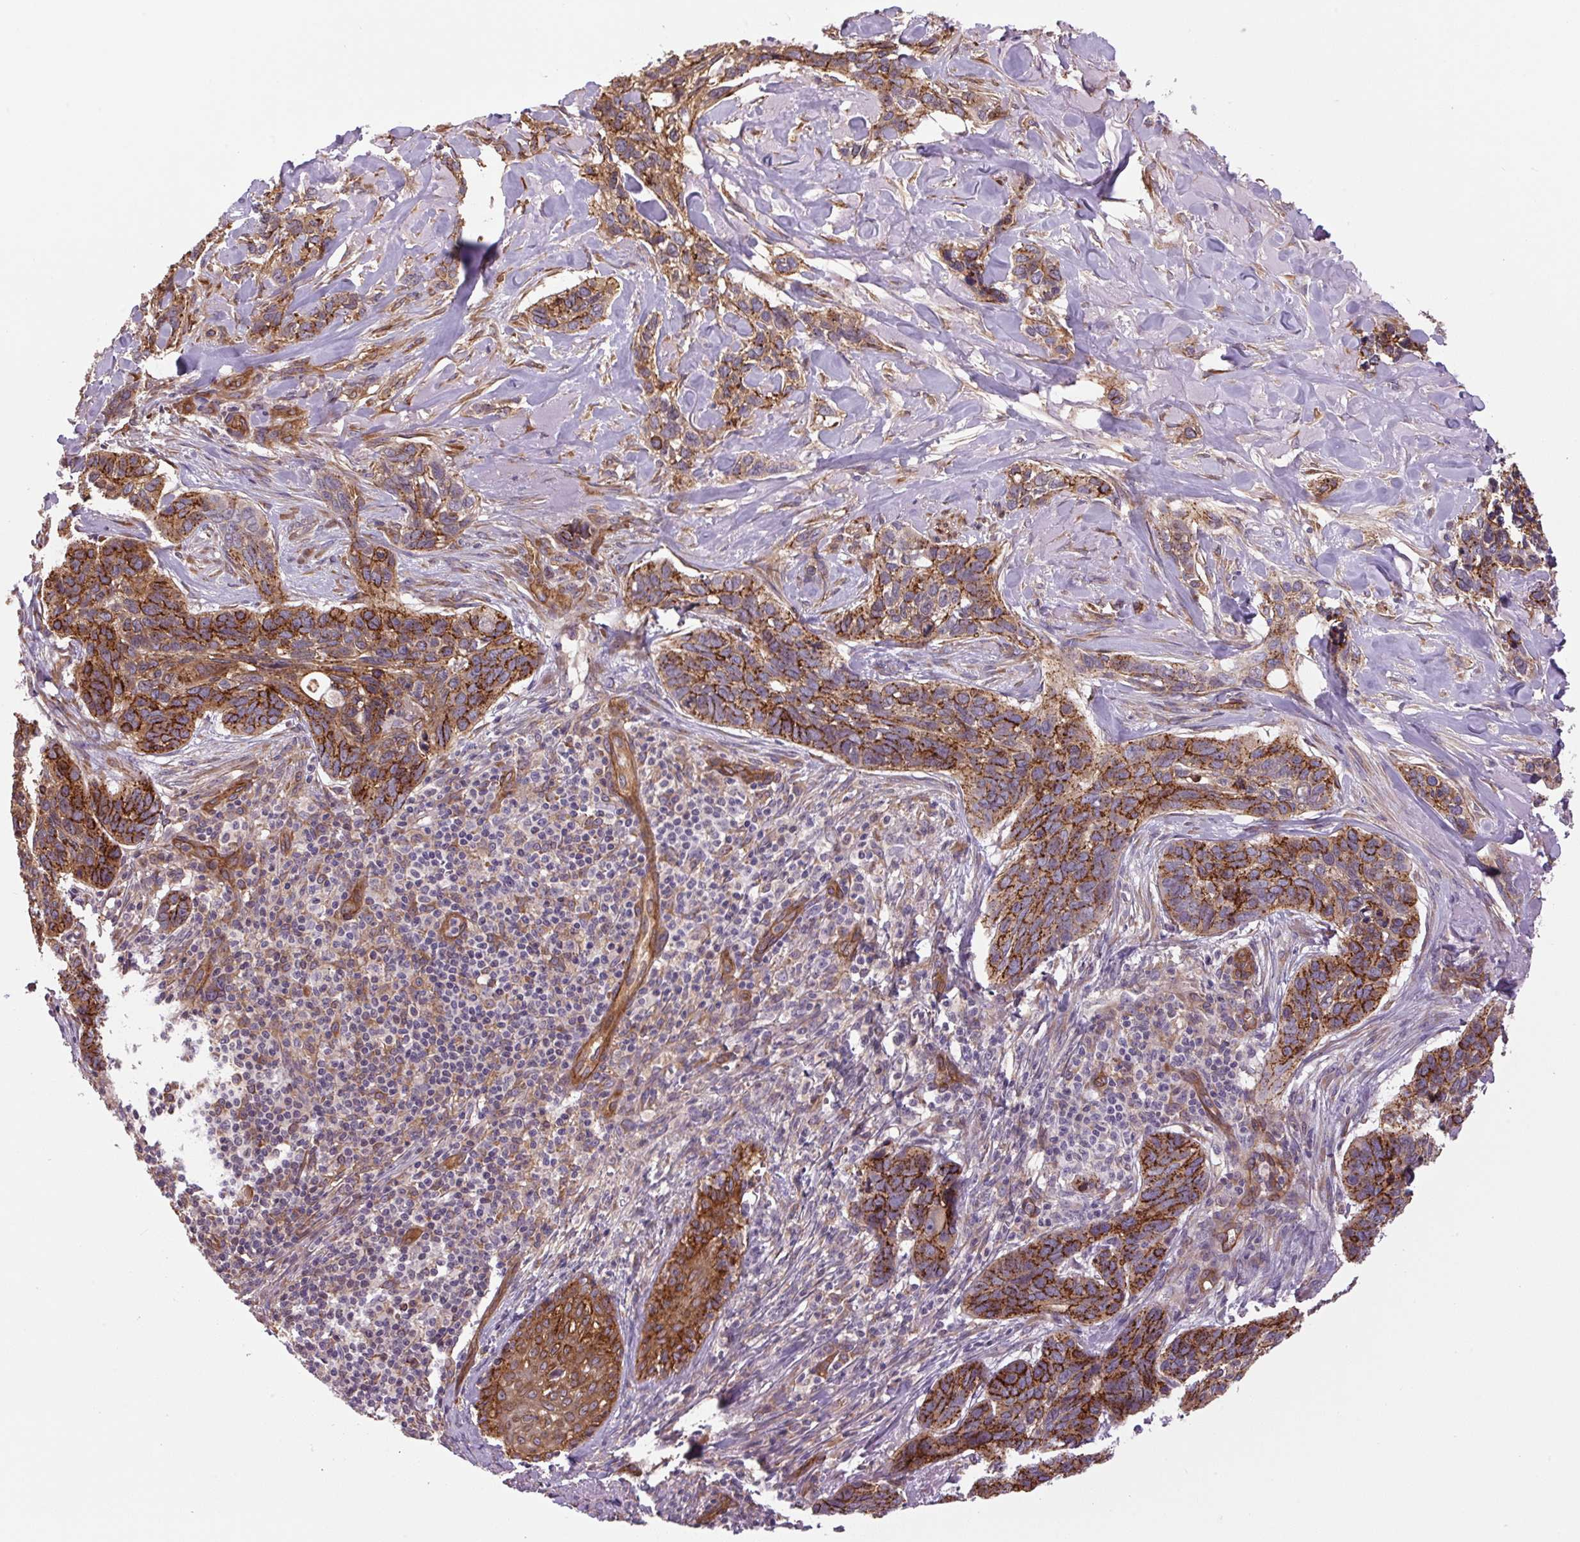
{"staining": {"intensity": "strong", "quantity": ">75%", "location": "cytoplasmic/membranous"}, "tissue": "skin cancer", "cell_type": "Tumor cells", "image_type": "cancer", "snomed": [{"axis": "morphology", "description": "Basal cell carcinoma"}, {"axis": "topography", "description": "Skin"}], "caption": "Strong cytoplasmic/membranous protein positivity is appreciated in about >75% of tumor cells in basal cell carcinoma (skin).", "gene": "SEPTIN10", "patient": {"sex": "male", "age": 86}}